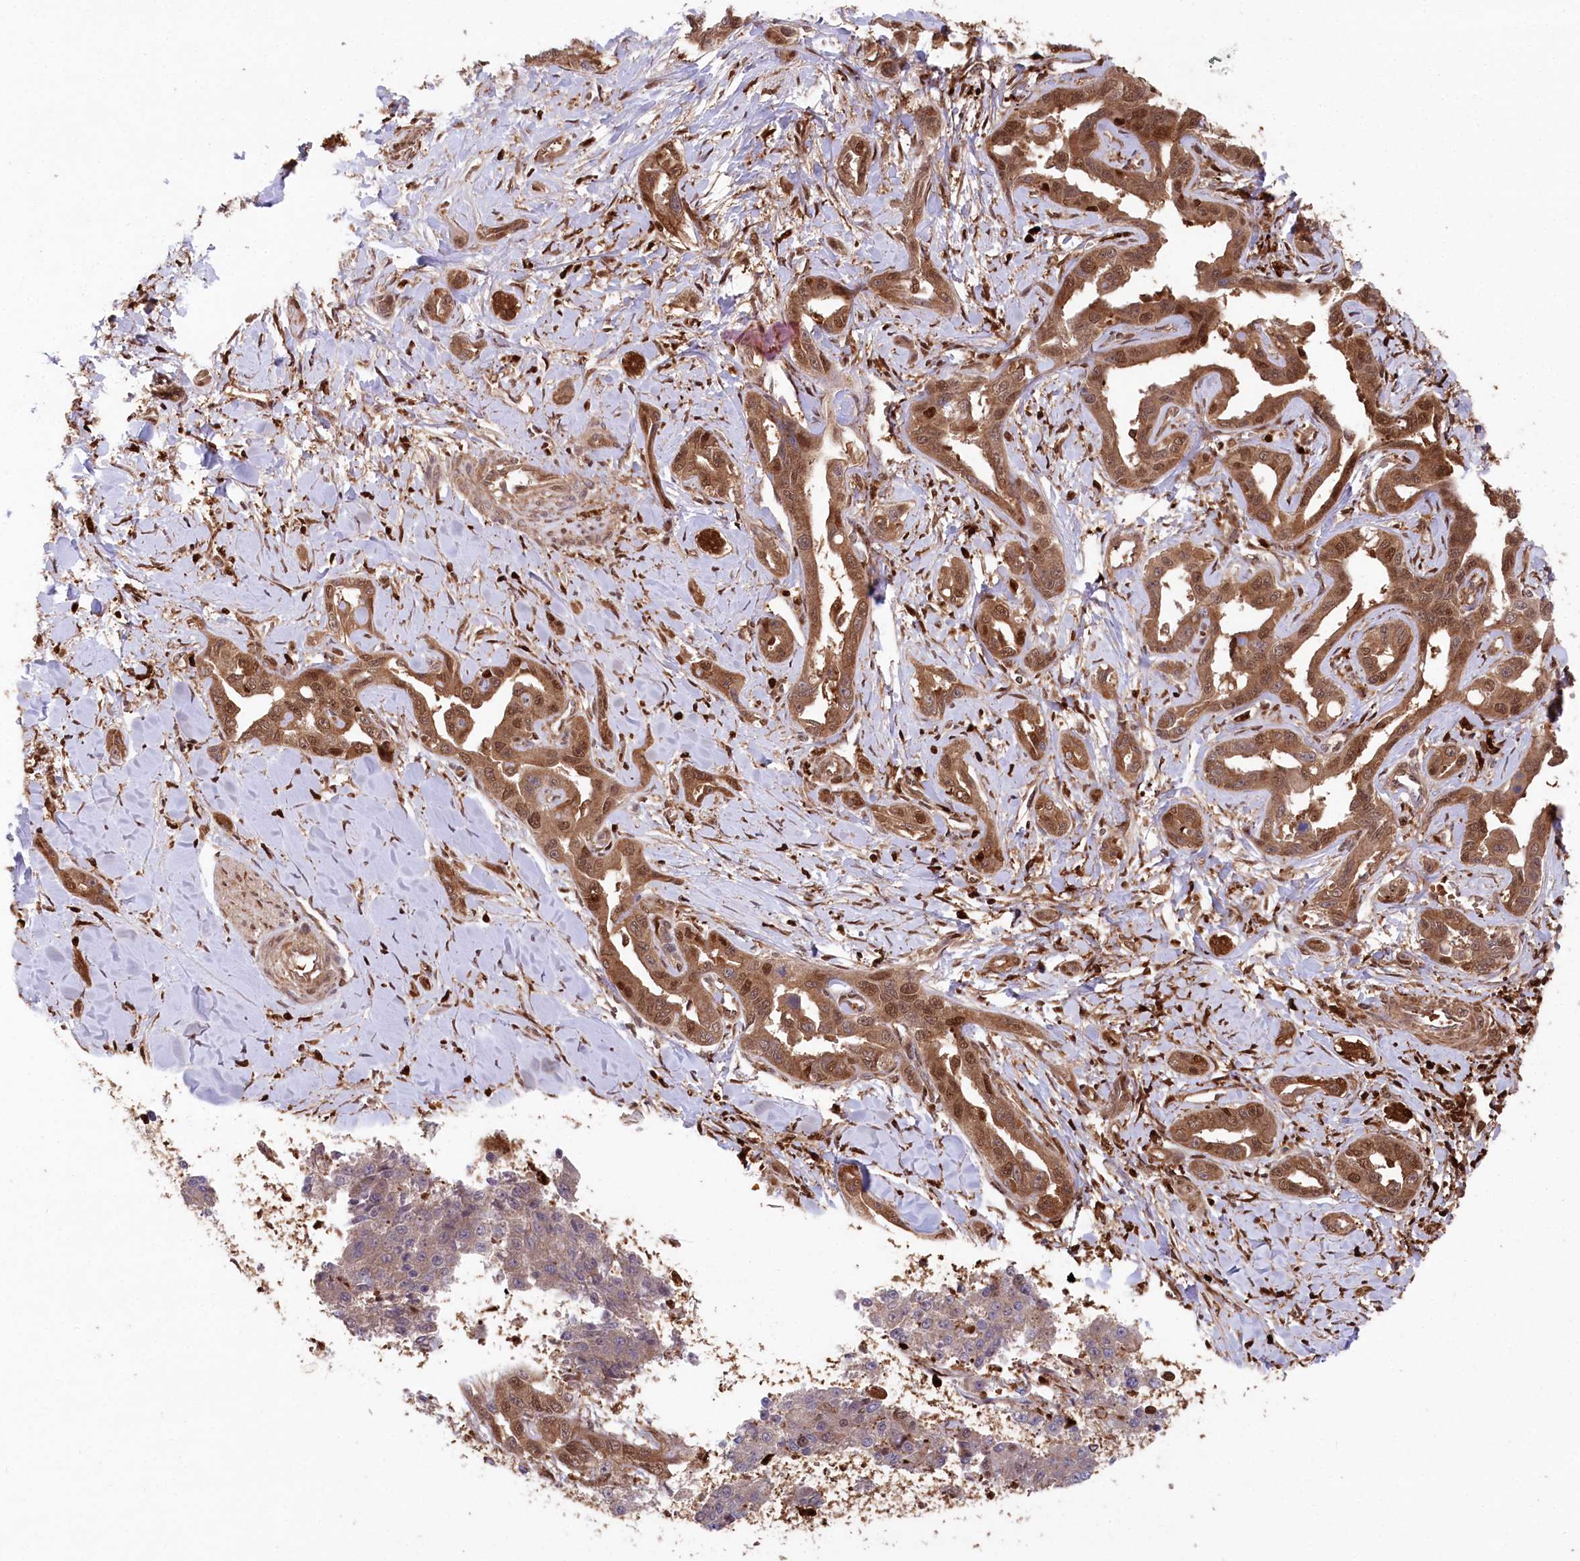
{"staining": {"intensity": "moderate", "quantity": ">75%", "location": "cytoplasmic/membranous,nuclear"}, "tissue": "liver cancer", "cell_type": "Tumor cells", "image_type": "cancer", "snomed": [{"axis": "morphology", "description": "Cholangiocarcinoma"}, {"axis": "topography", "description": "Liver"}], "caption": "This histopathology image displays immunohistochemistry staining of human liver cancer (cholangiocarcinoma), with medium moderate cytoplasmic/membranous and nuclear positivity in approximately >75% of tumor cells.", "gene": "LSG1", "patient": {"sex": "male", "age": 59}}